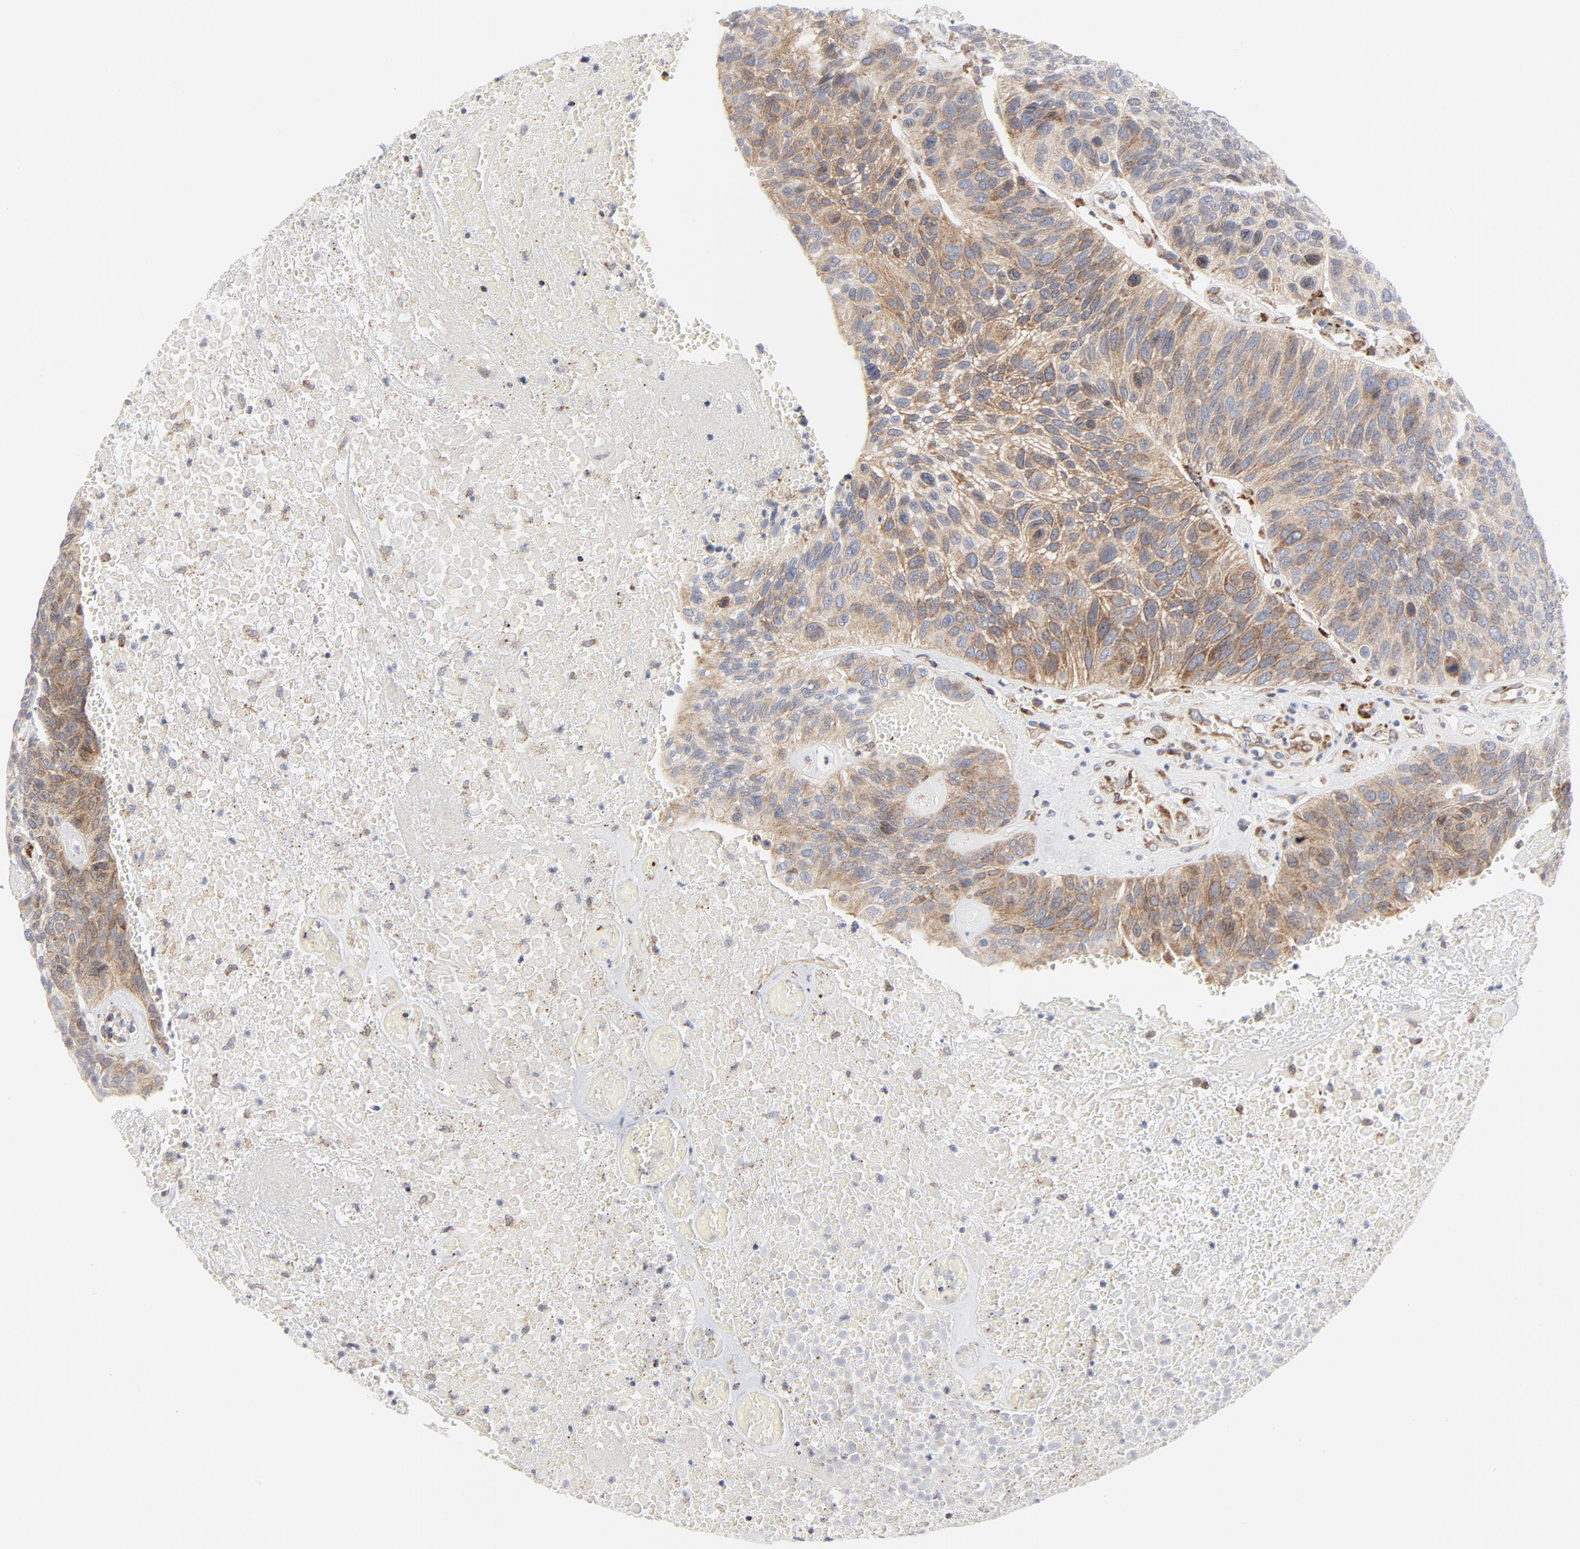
{"staining": {"intensity": "weak", "quantity": ">75%", "location": "cytoplasmic/membranous"}, "tissue": "urothelial cancer", "cell_type": "Tumor cells", "image_type": "cancer", "snomed": [{"axis": "morphology", "description": "Urothelial carcinoma, High grade"}, {"axis": "topography", "description": "Urinary bladder"}], "caption": "Immunohistochemistry (IHC) of high-grade urothelial carcinoma displays low levels of weak cytoplasmic/membranous staining in approximately >75% of tumor cells.", "gene": "LRP6", "patient": {"sex": "male", "age": 66}}